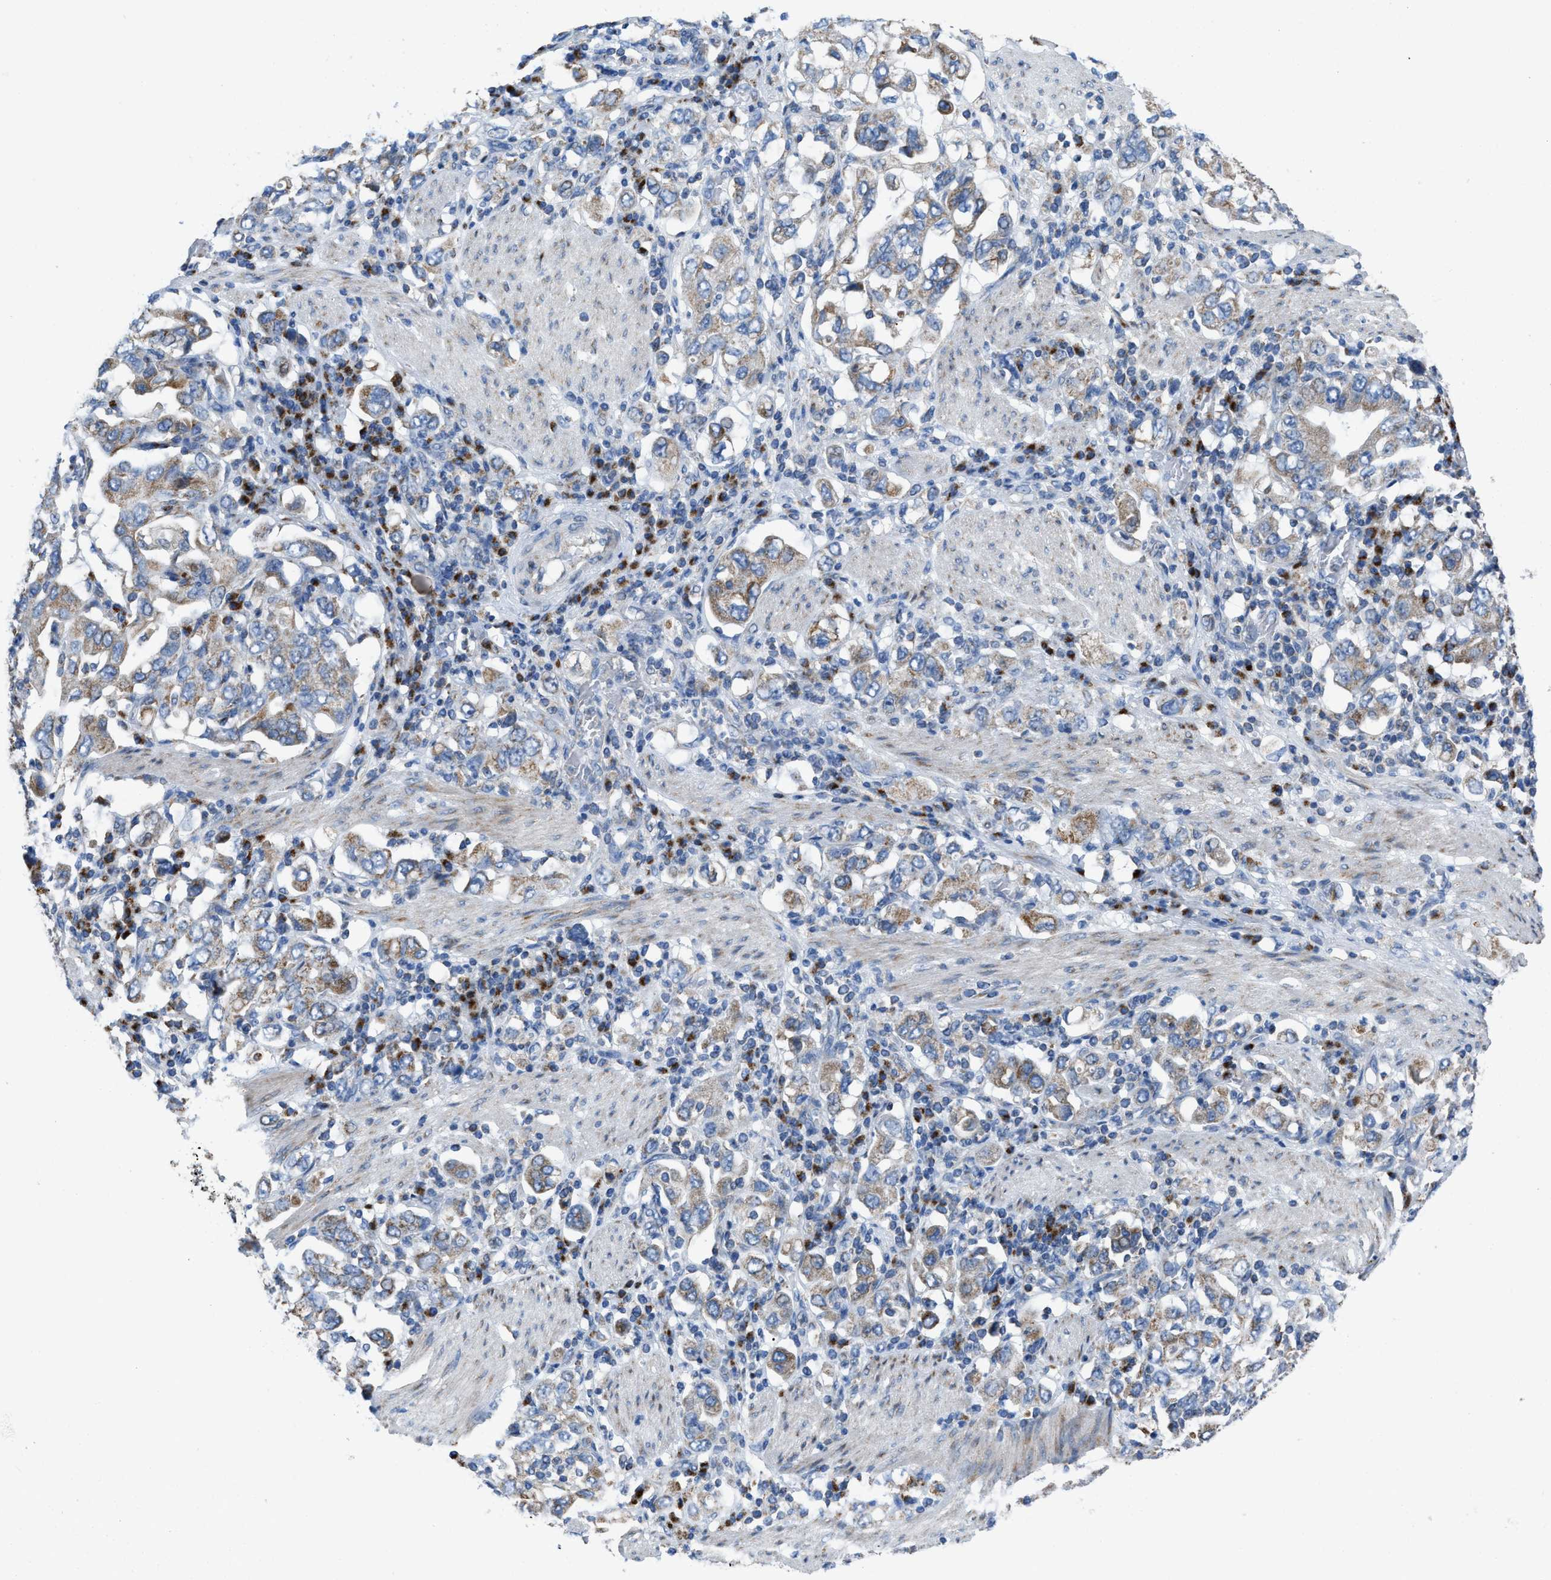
{"staining": {"intensity": "moderate", "quantity": ">75%", "location": "cytoplasmic/membranous"}, "tissue": "stomach cancer", "cell_type": "Tumor cells", "image_type": "cancer", "snomed": [{"axis": "morphology", "description": "Adenocarcinoma, NOS"}, {"axis": "topography", "description": "Stomach, upper"}], "caption": "Moderate cytoplasmic/membranous positivity for a protein is identified in approximately >75% of tumor cells of stomach cancer (adenocarcinoma) using immunohistochemistry (IHC).", "gene": "ETFB", "patient": {"sex": "male", "age": 62}}